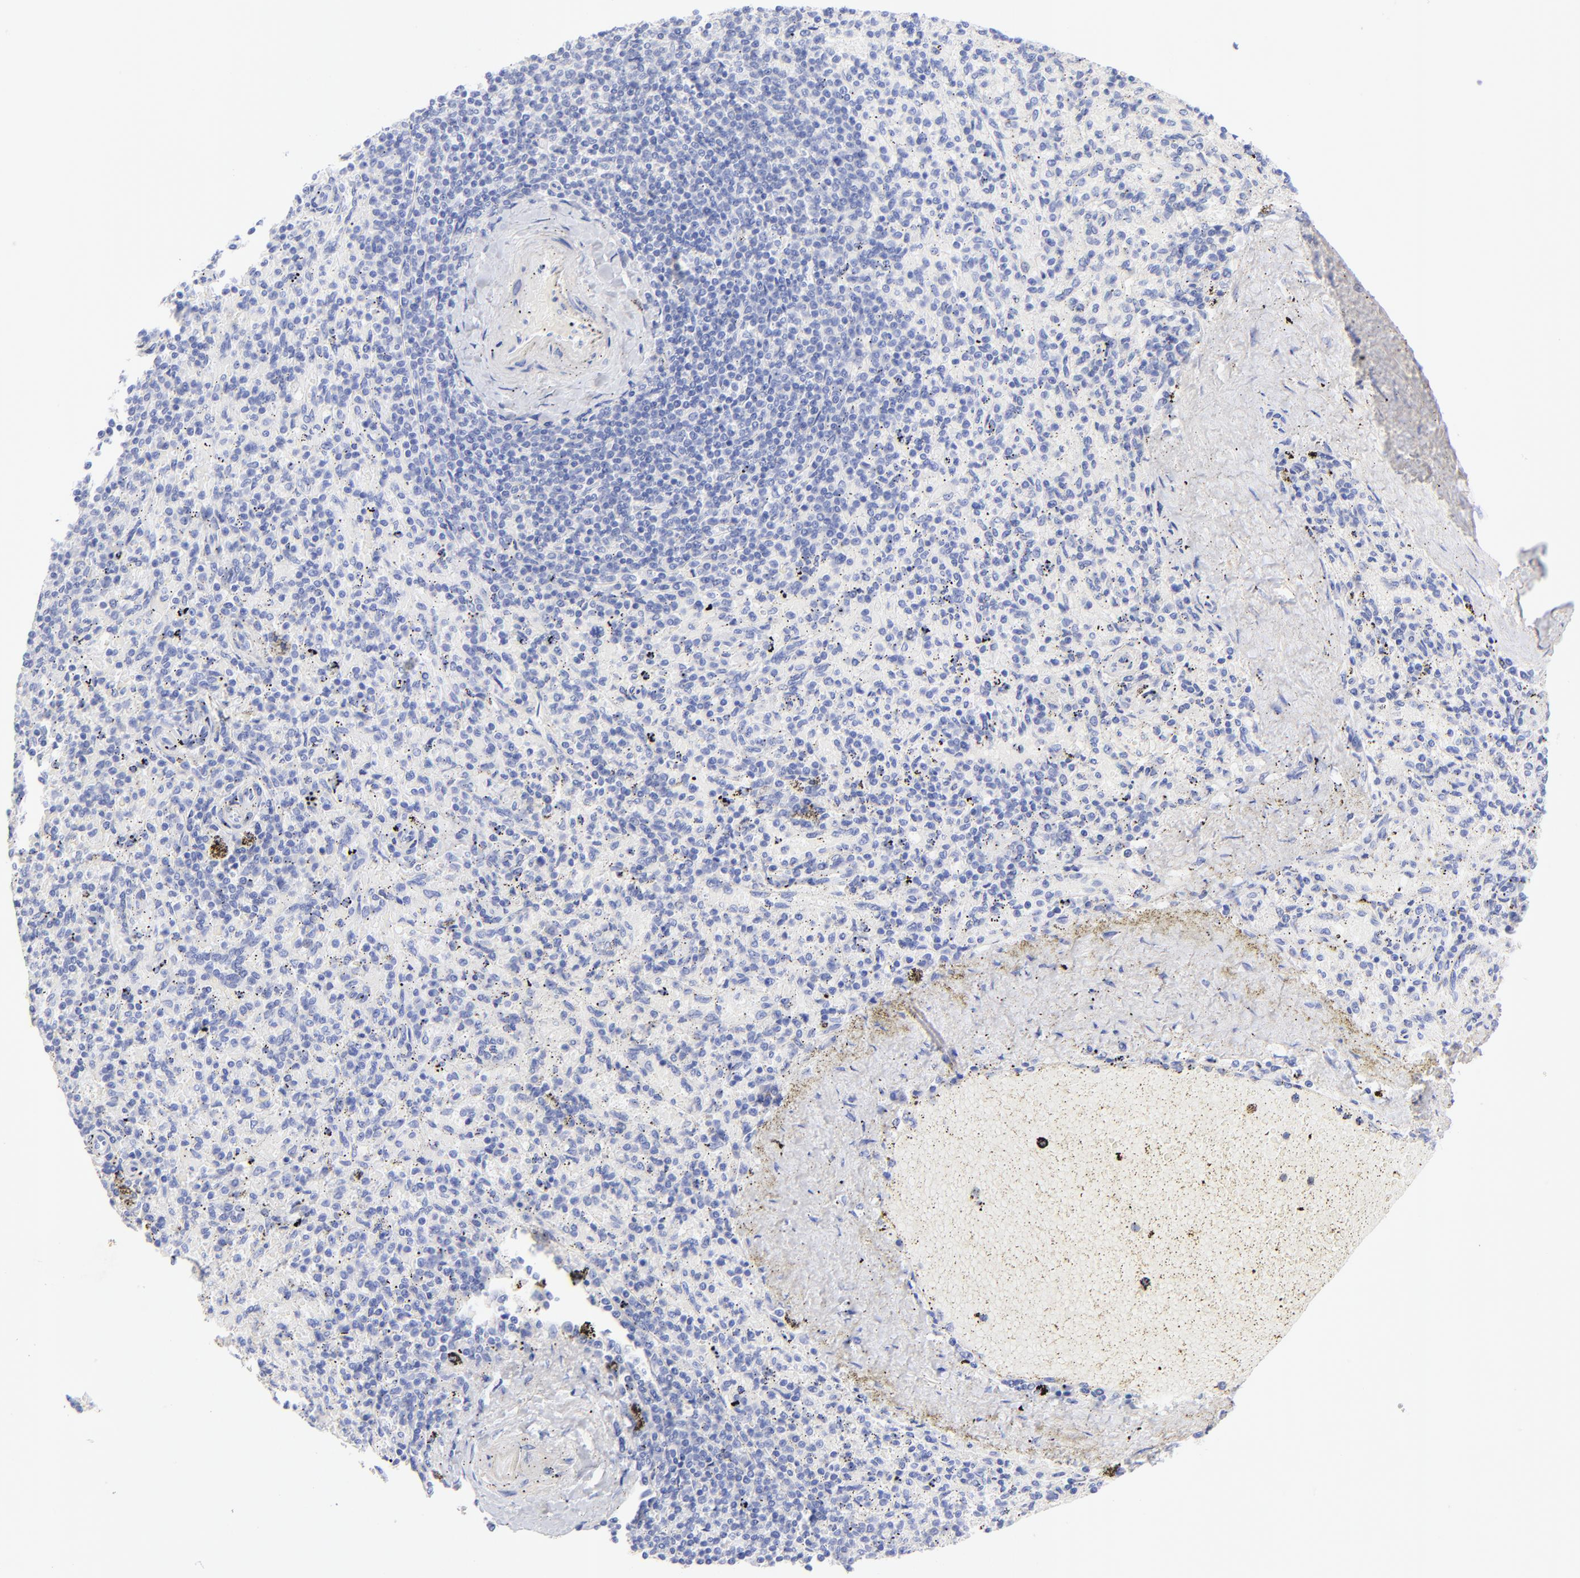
{"staining": {"intensity": "negative", "quantity": "none", "location": "none"}, "tissue": "spleen", "cell_type": "Cells in red pulp", "image_type": "normal", "snomed": [{"axis": "morphology", "description": "Normal tissue, NOS"}, {"axis": "topography", "description": "Spleen"}], "caption": "Immunohistochemistry (IHC) photomicrograph of normal human spleen stained for a protein (brown), which exhibits no expression in cells in red pulp.", "gene": "C1QTNF6", "patient": {"sex": "female", "age": 43}}